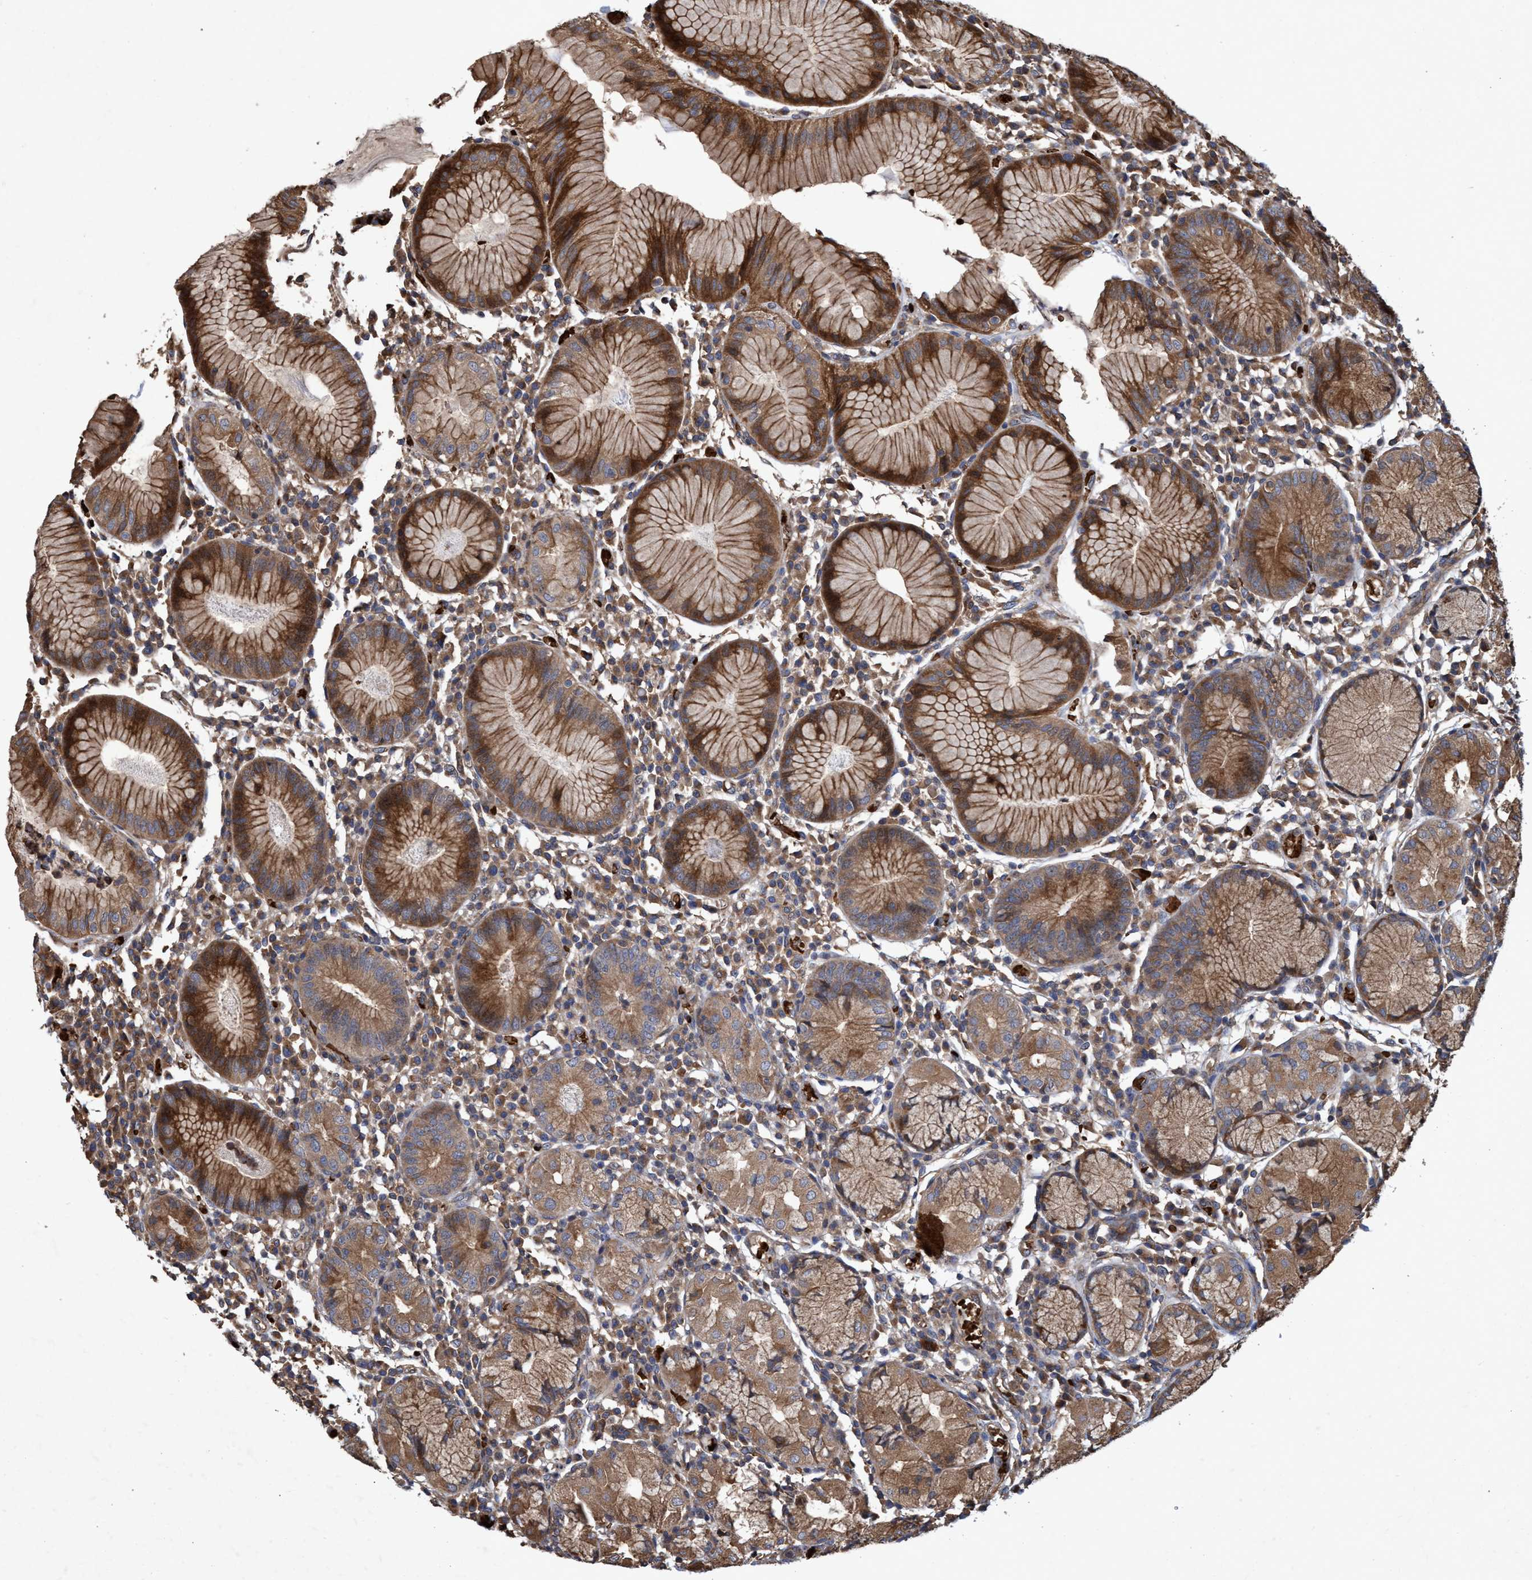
{"staining": {"intensity": "moderate", "quantity": ">75%", "location": "cytoplasmic/membranous"}, "tissue": "stomach", "cell_type": "Glandular cells", "image_type": "normal", "snomed": [{"axis": "morphology", "description": "Normal tissue, NOS"}, {"axis": "topography", "description": "Stomach"}, {"axis": "topography", "description": "Stomach, lower"}], "caption": "Moderate cytoplasmic/membranous positivity for a protein is appreciated in about >75% of glandular cells of normal stomach using immunohistochemistry (IHC).", "gene": "CHMP6", "patient": {"sex": "female", "age": 75}}